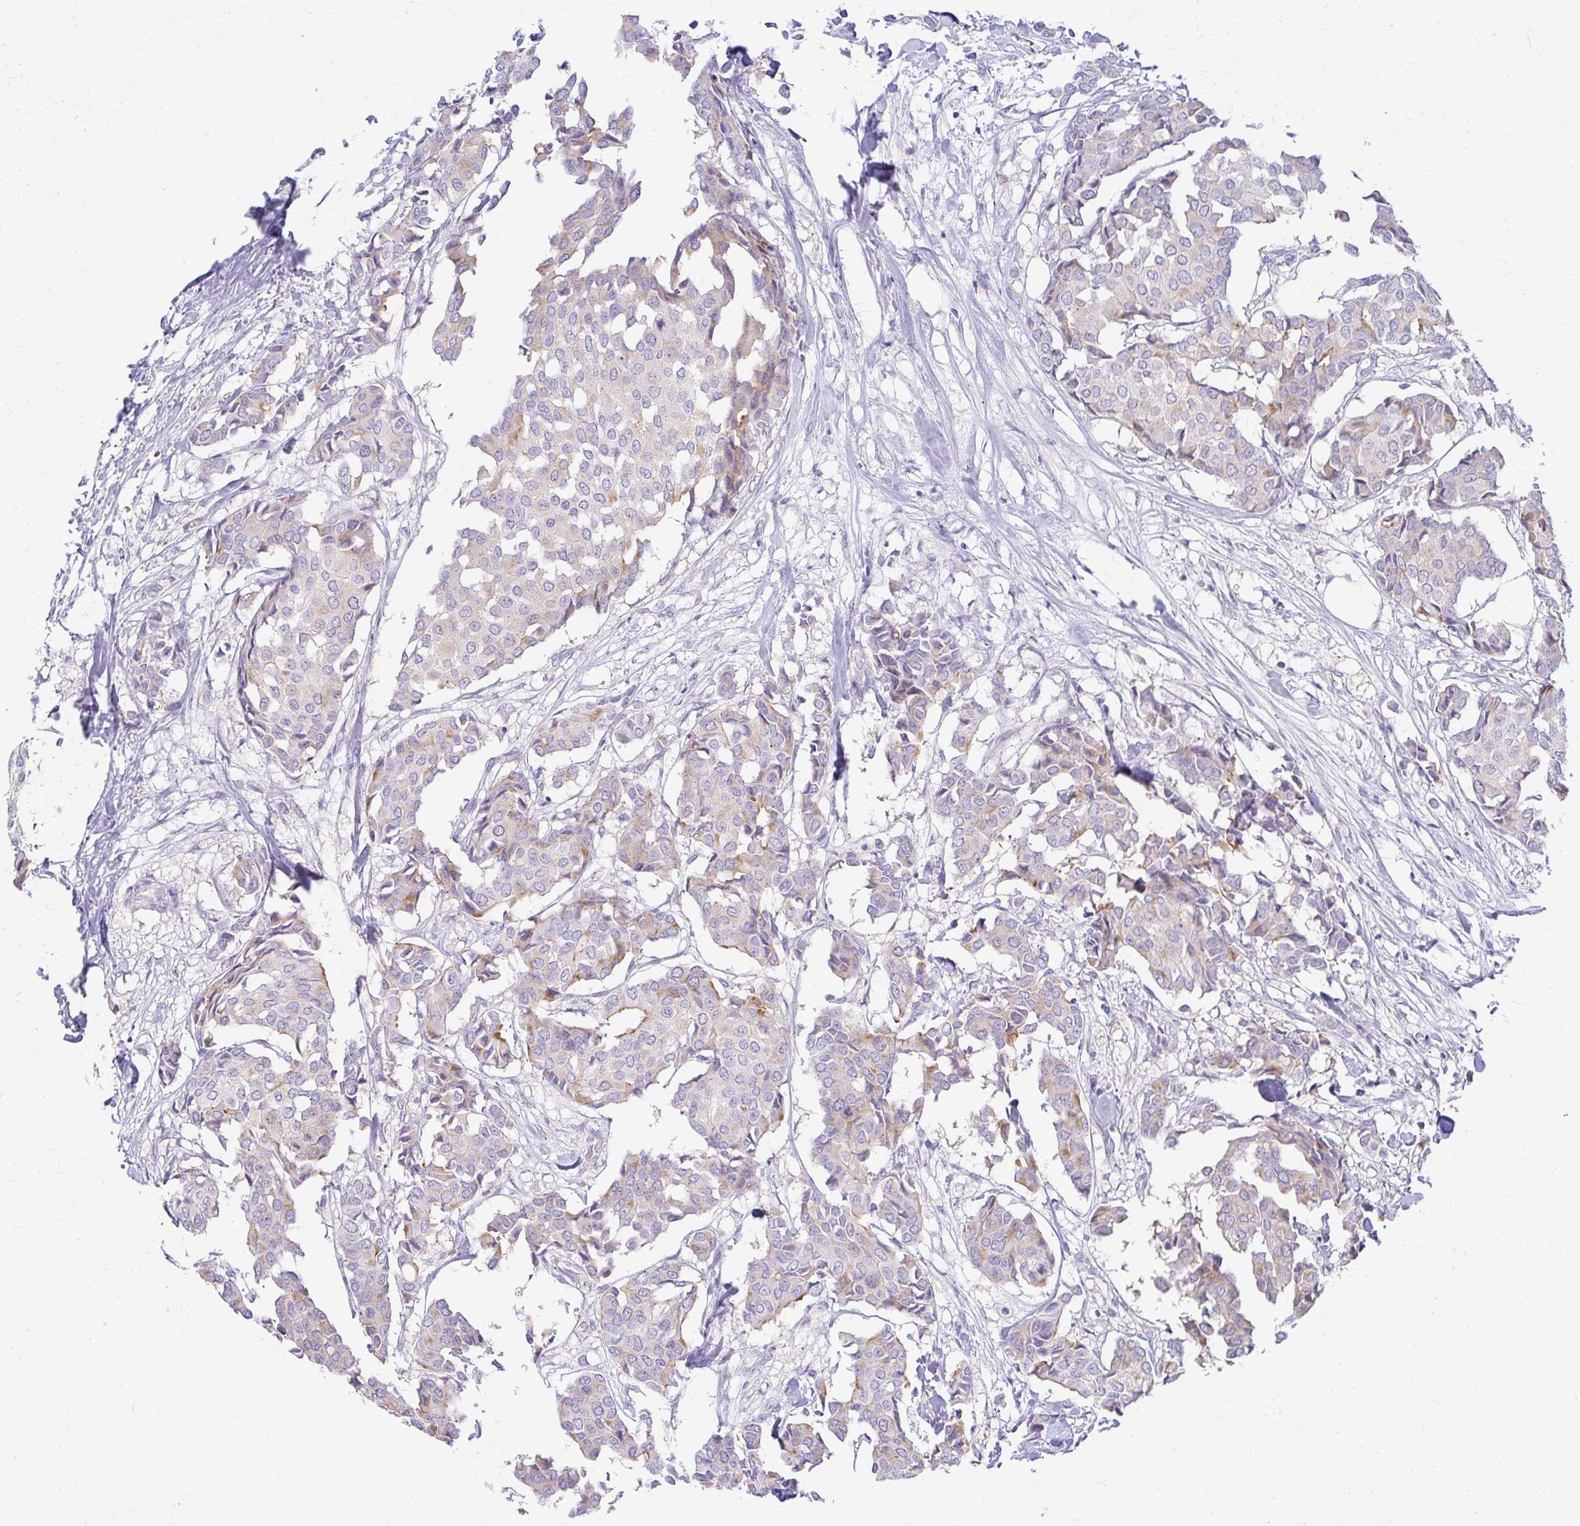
{"staining": {"intensity": "moderate", "quantity": "<25%", "location": "cytoplasmic/membranous"}, "tissue": "breast cancer", "cell_type": "Tumor cells", "image_type": "cancer", "snomed": [{"axis": "morphology", "description": "Duct carcinoma"}, {"axis": "topography", "description": "Breast"}], "caption": "Immunohistochemistry (IHC) image of breast invasive ductal carcinoma stained for a protein (brown), which shows low levels of moderate cytoplasmic/membranous expression in about <25% of tumor cells.", "gene": "RADIL", "patient": {"sex": "female", "age": 75}}